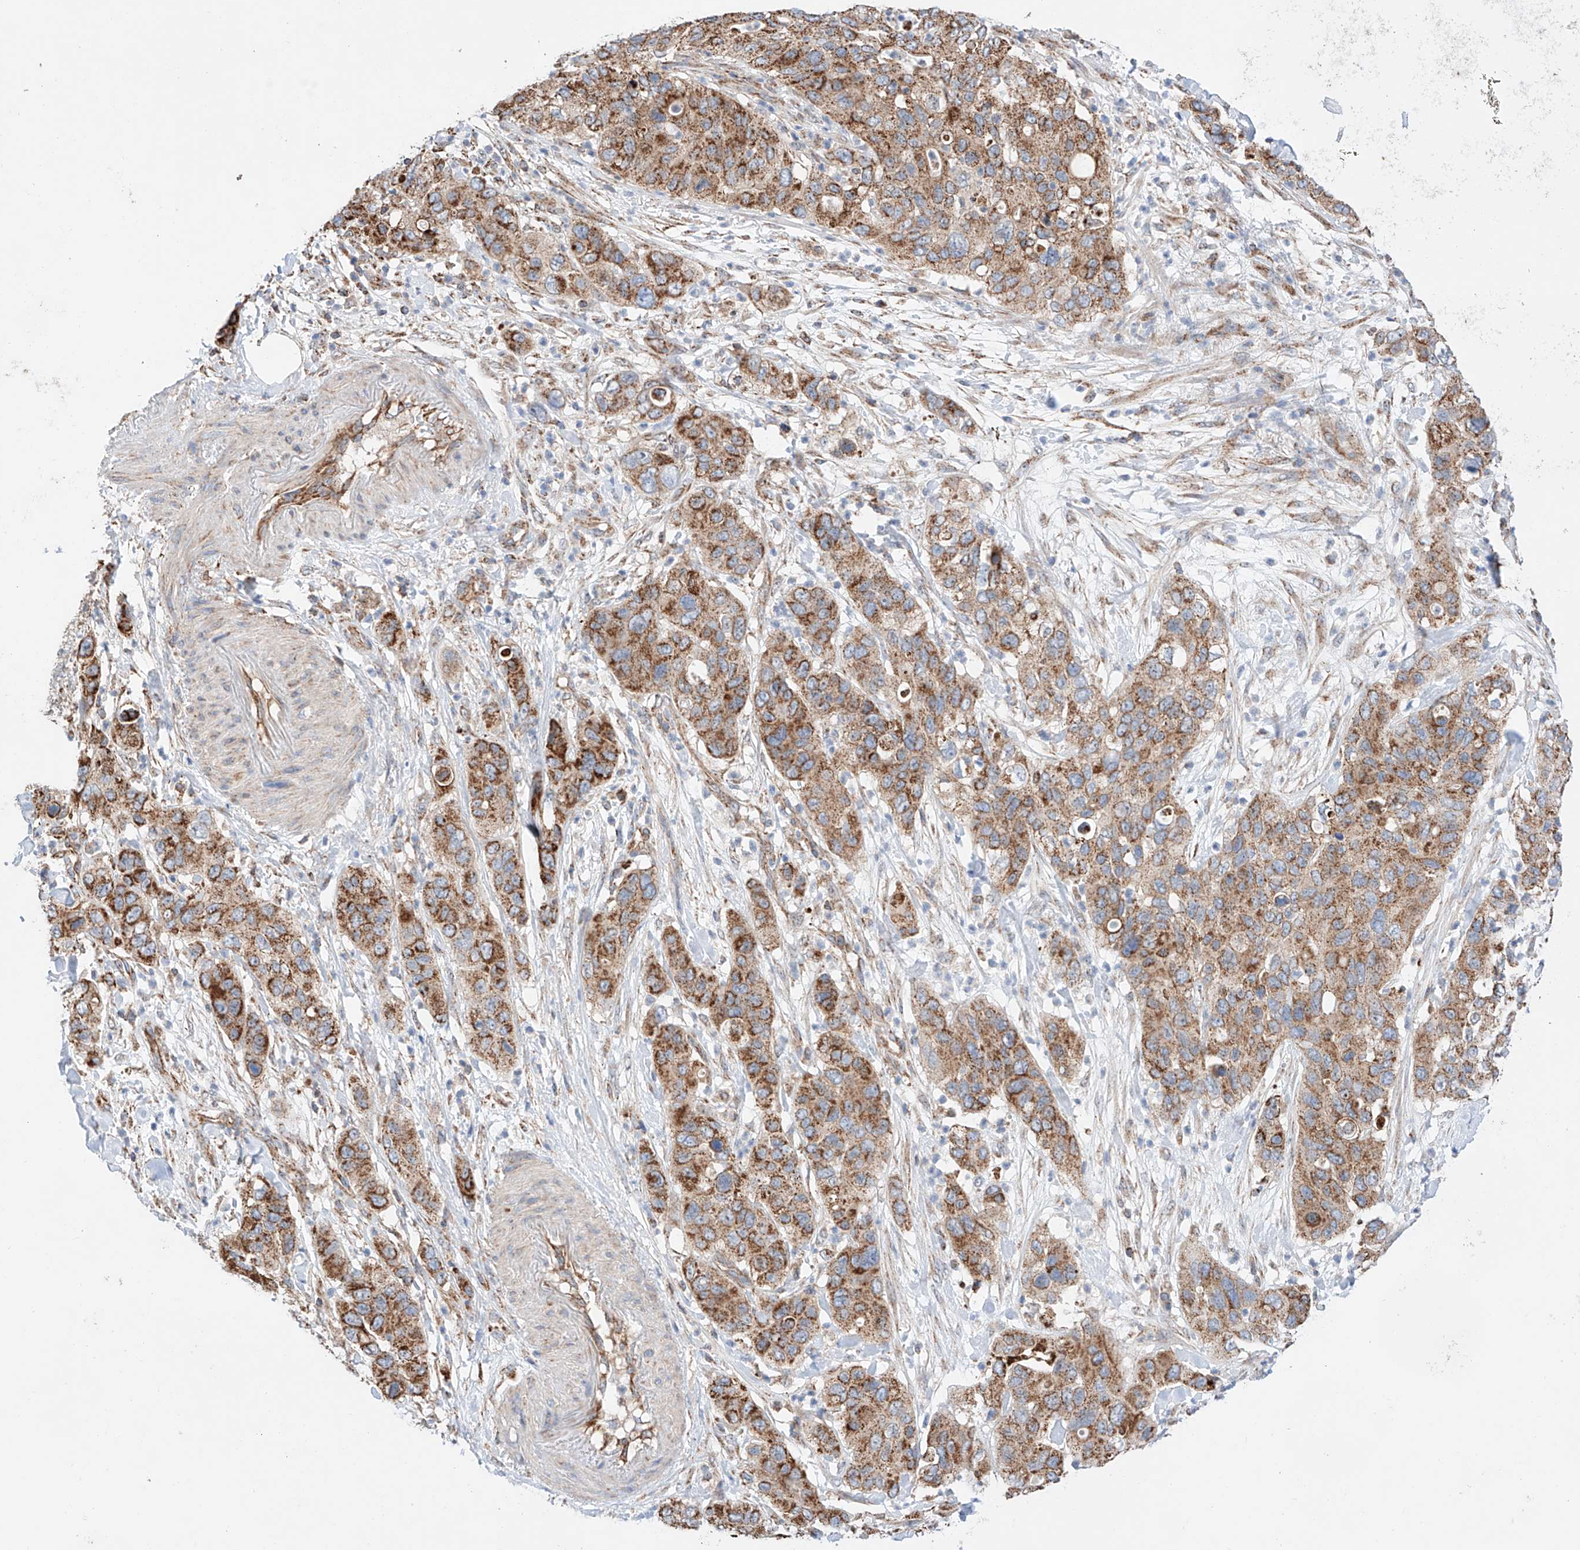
{"staining": {"intensity": "strong", "quantity": ">75%", "location": "cytoplasmic/membranous"}, "tissue": "pancreatic cancer", "cell_type": "Tumor cells", "image_type": "cancer", "snomed": [{"axis": "morphology", "description": "Adenocarcinoma, NOS"}, {"axis": "topography", "description": "Pancreas"}], "caption": "Human adenocarcinoma (pancreatic) stained for a protein (brown) shows strong cytoplasmic/membranous positive staining in about >75% of tumor cells.", "gene": "KTI12", "patient": {"sex": "female", "age": 71}}